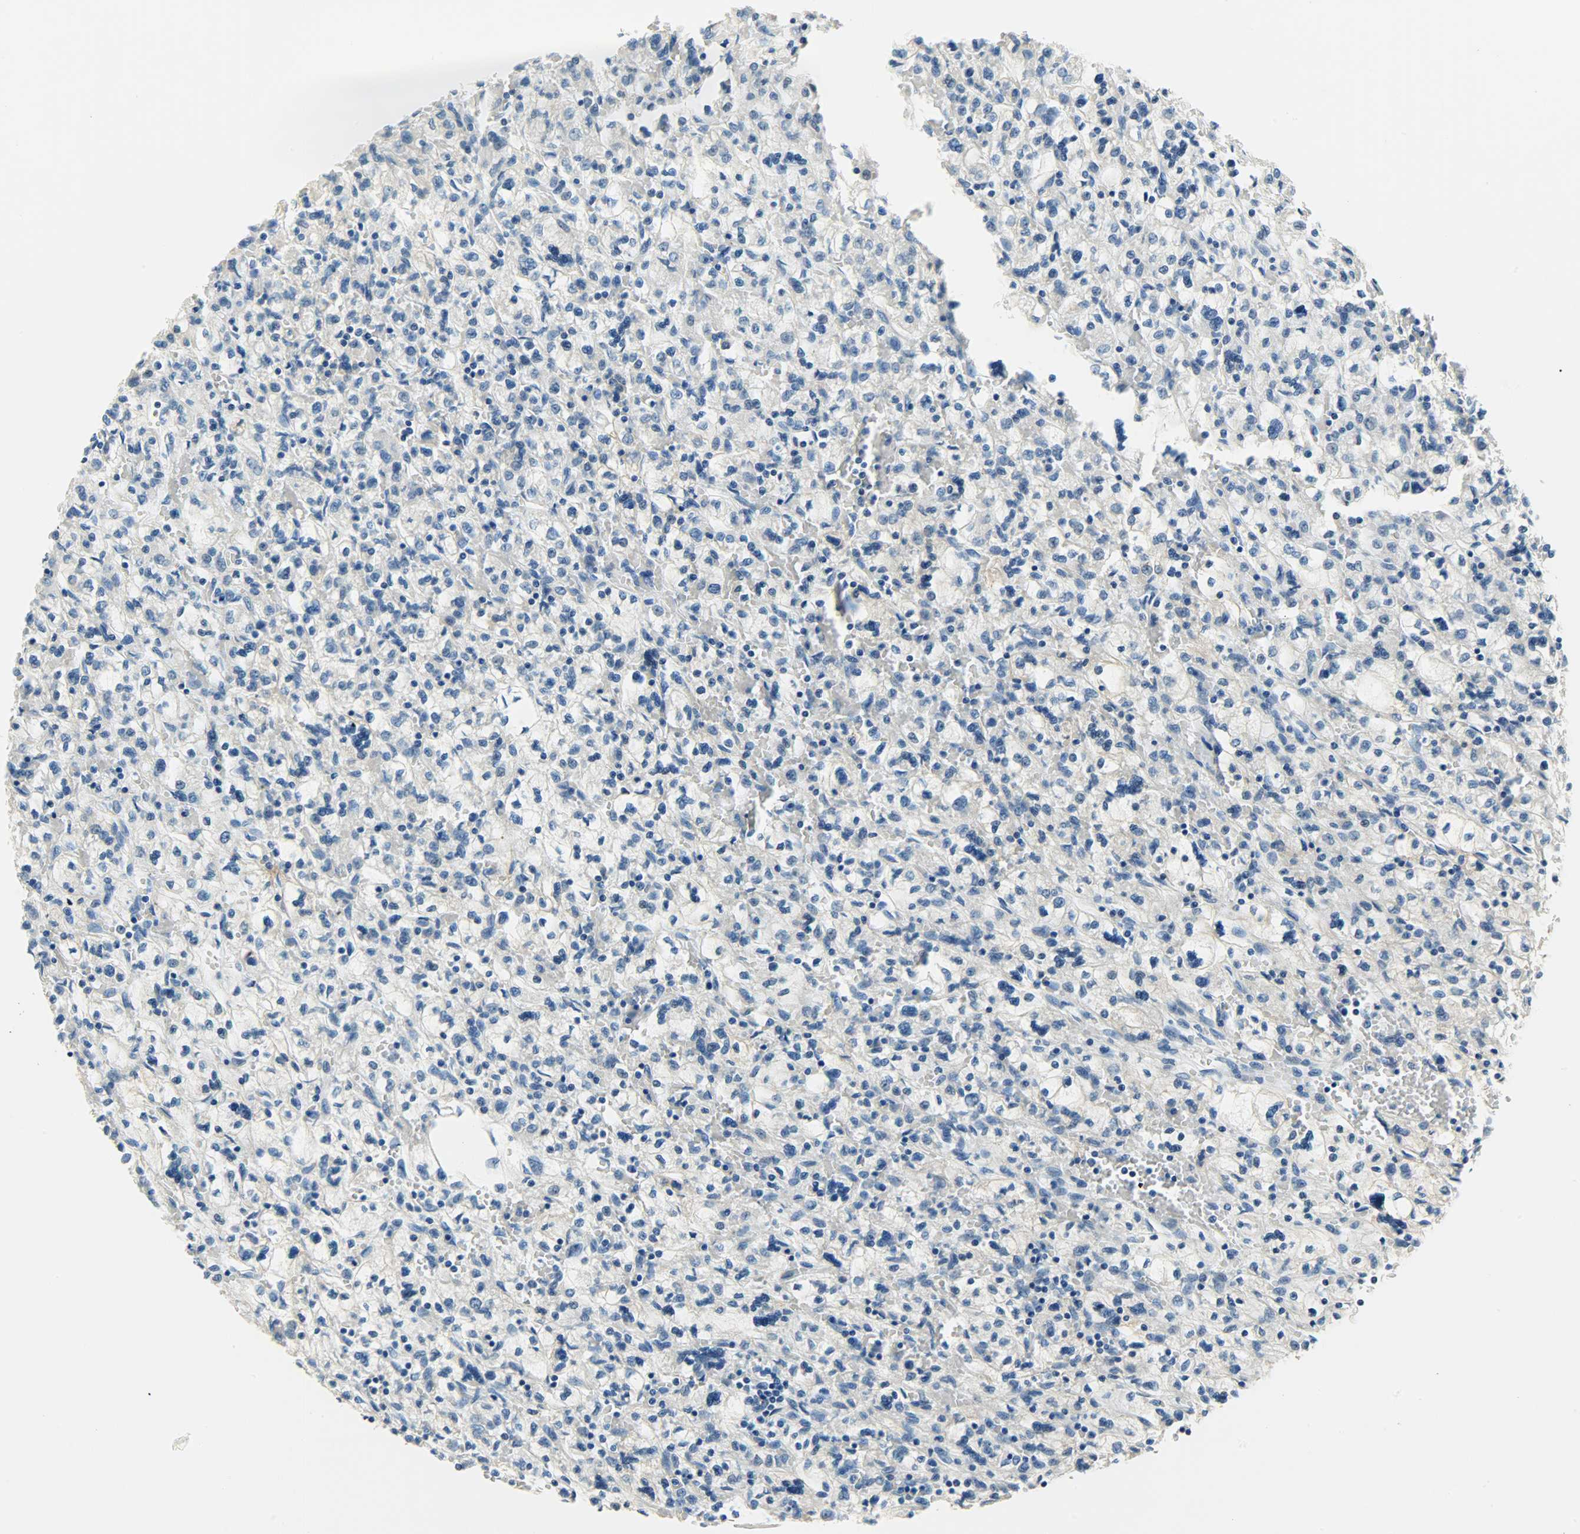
{"staining": {"intensity": "negative", "quantity": "none", "location": "none"}, "tissue": "renal cancer", "cell_type": "Tumor cells", "image_type": "cancer", "snomed": [{"axis": "morphology", "description": "Adenocarcinoma, NOS"}, {"axis": "topography", "description": "Kidney"}], "caption": "Tumor cells show no significant protein staining in renal adenocarcinoma.", "gene": "DSG2", "patient": {"sex": "female", "age": 83}}